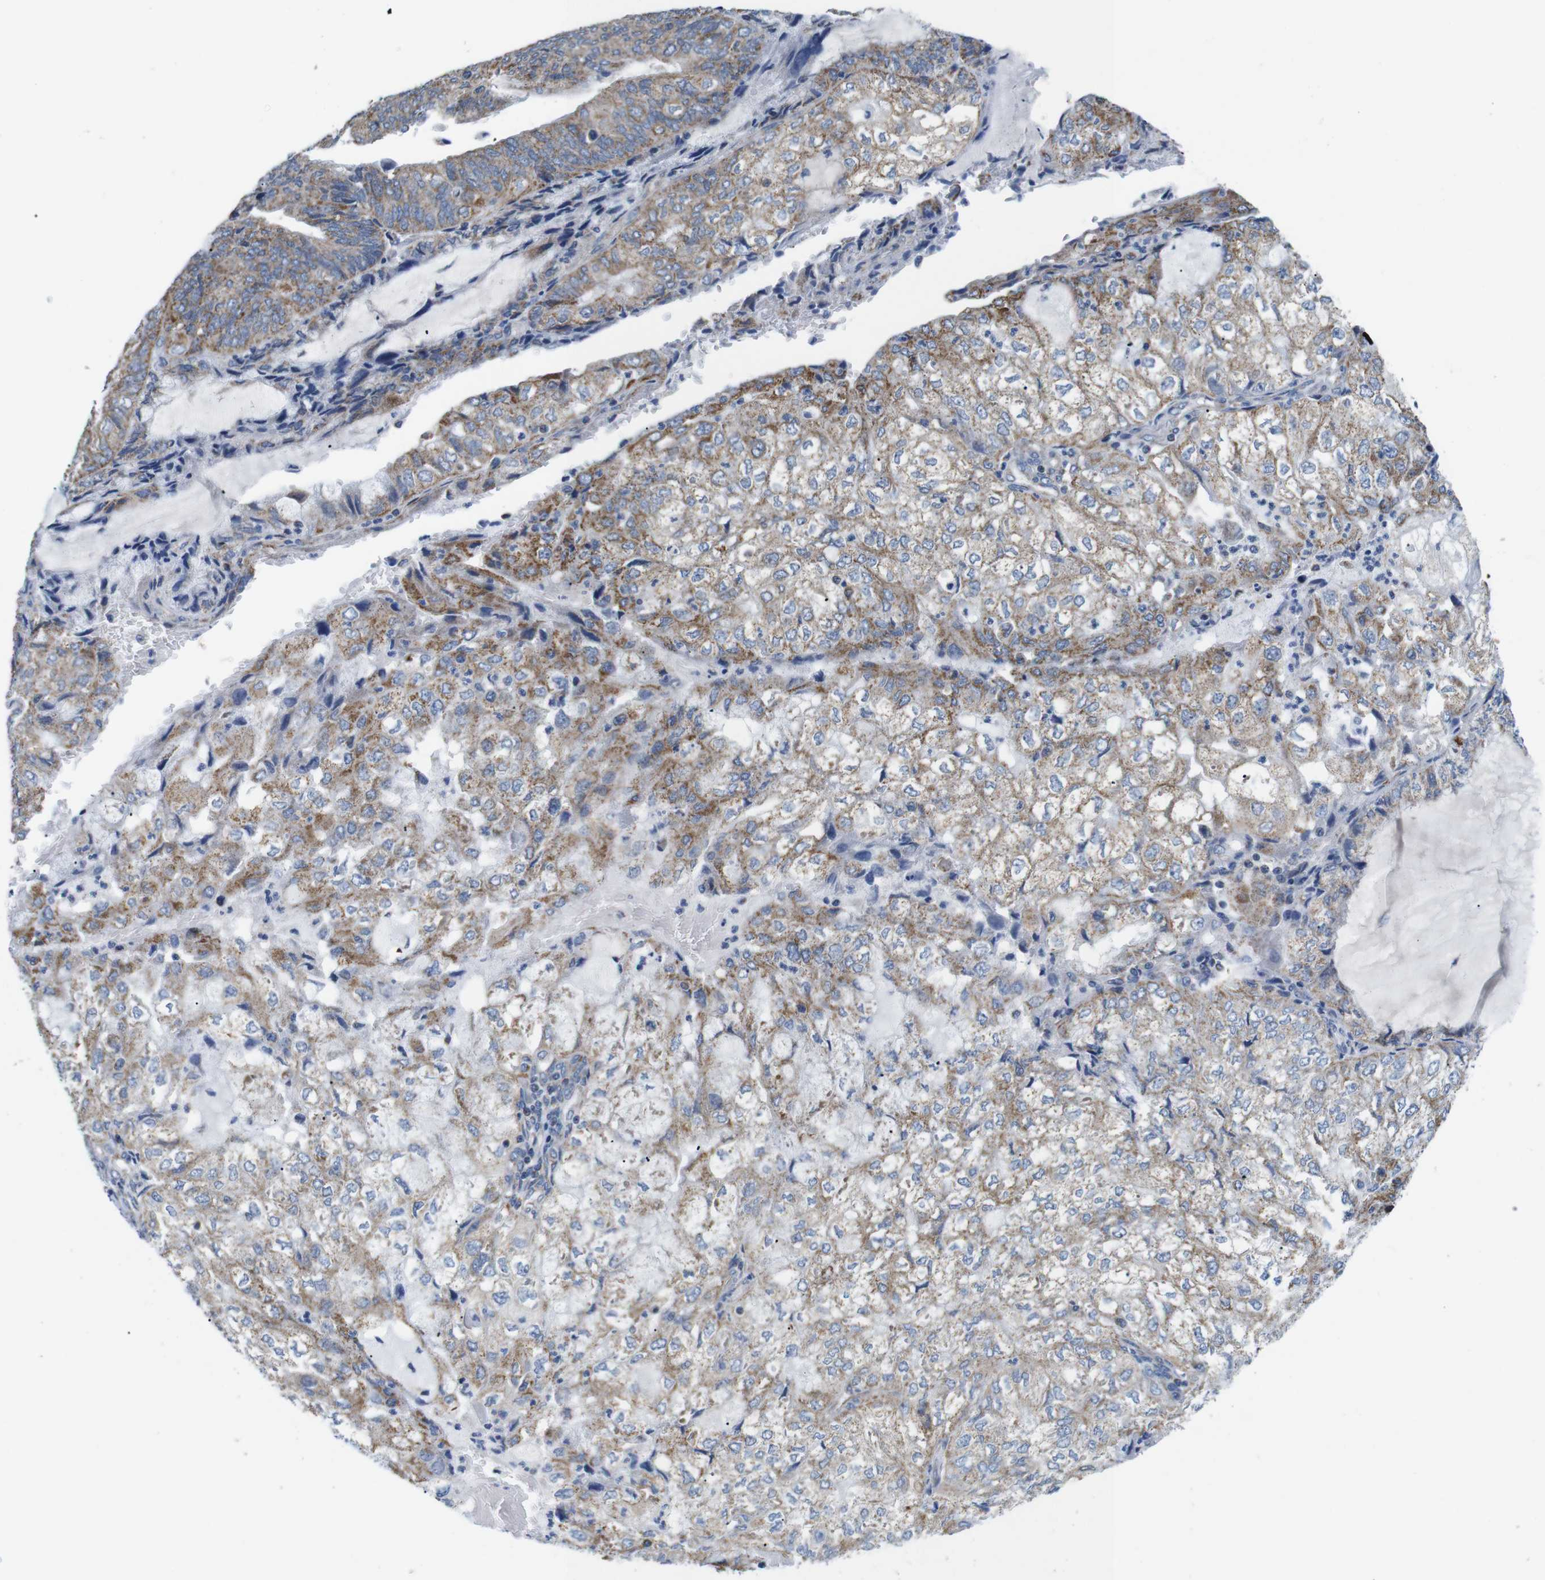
{"staining": {"intensity": "moderate", "quantity": ">75%", "location": "cytoplasmic/membranous"}, "tissue": "endometrial cancer", "cell_type": "Tumor cells", "image_type": "cancer", "snomed": [{"axis": "morphology", "description": "Adenocarcinoma, NOS"}, {"axis": "topography", "description": "Endometrium"}], "caption": "This image shows IHC staining of endometrial cancer, with medium moderate cytoplasmic/membranous staining in approximately >75% of tumor cells.", "gene": "F2RL1", "patient": {"sex": "female", "age": 81}}